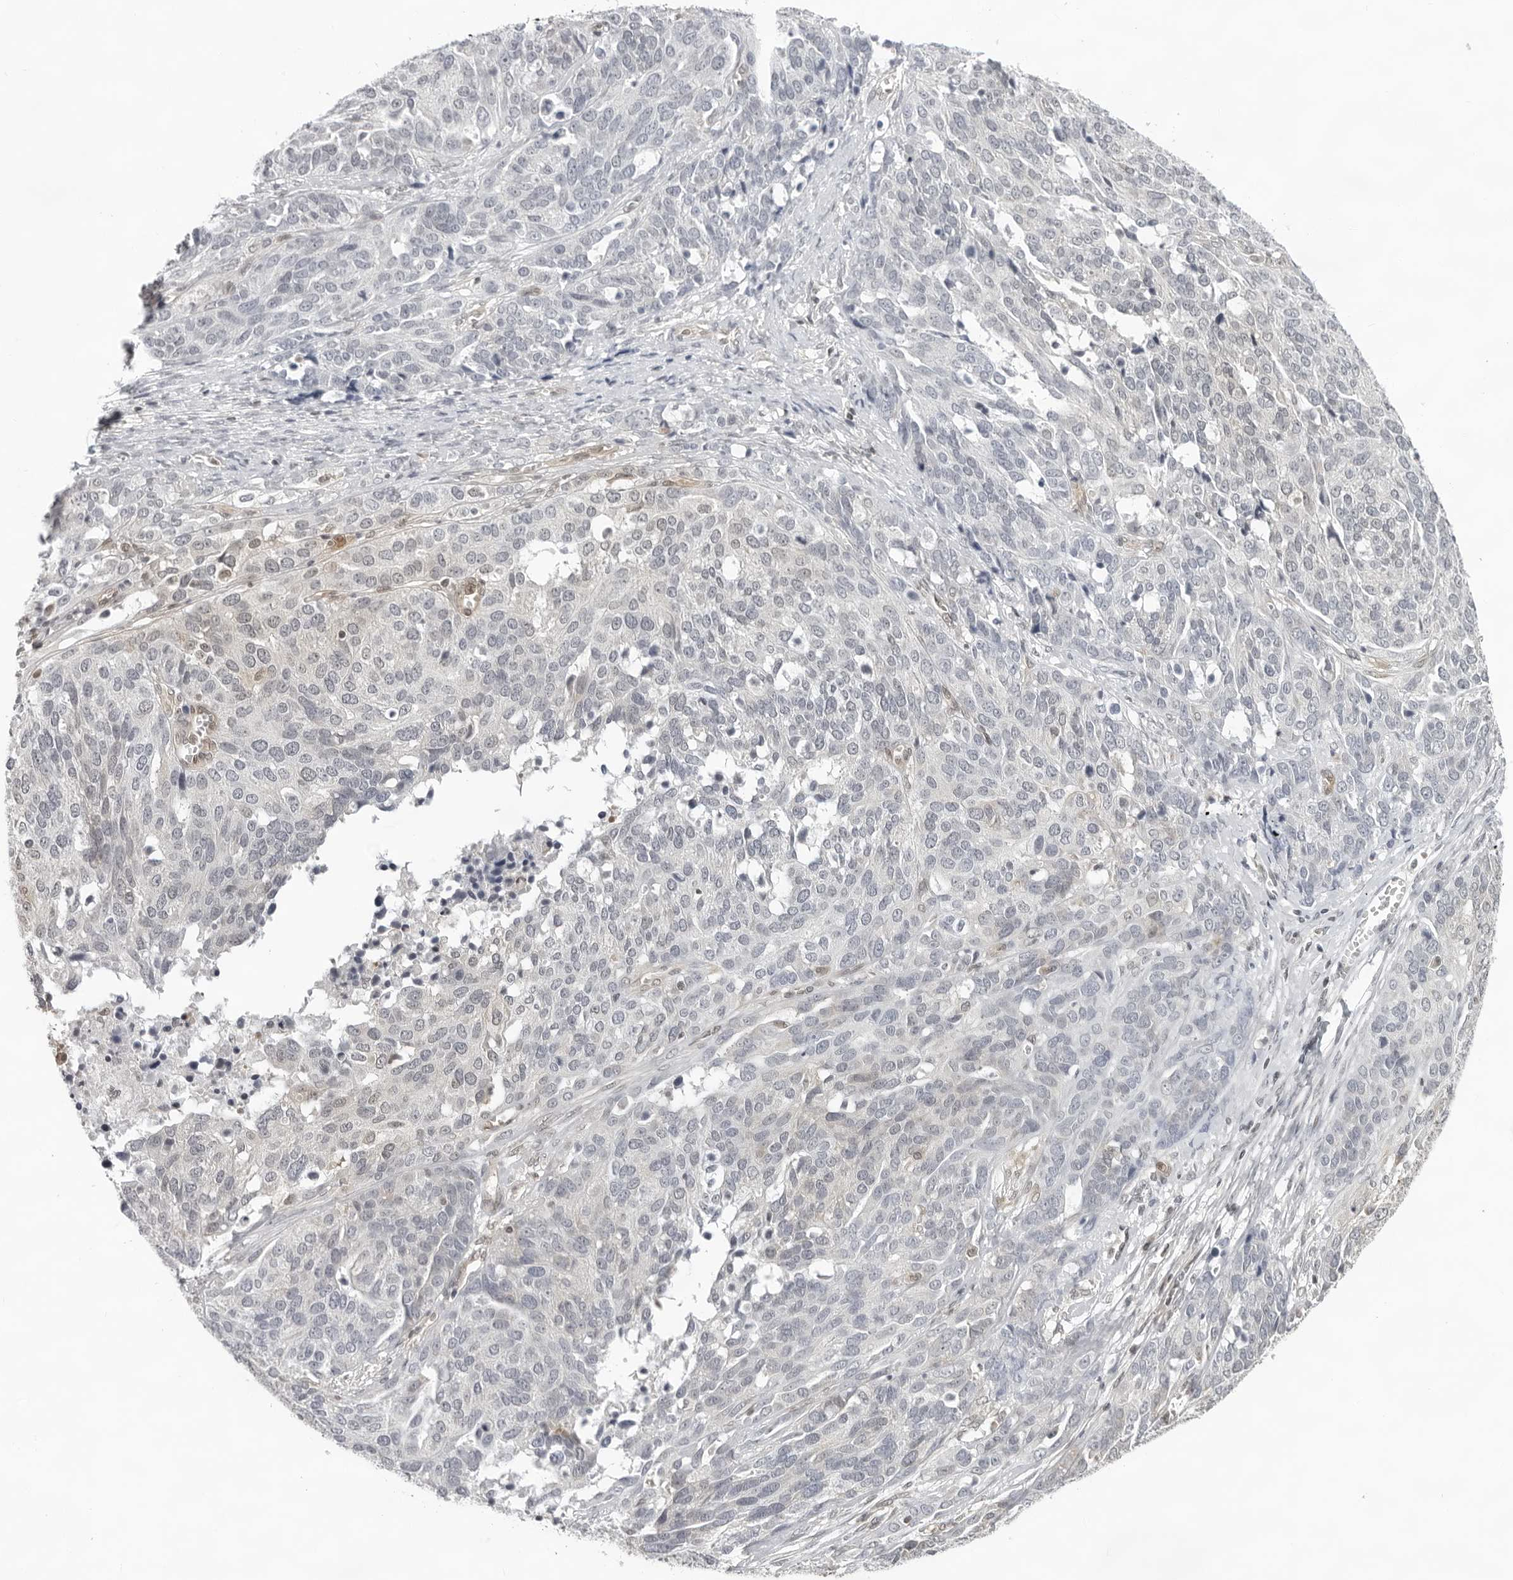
{"staining": {"intensity": "negative", "quantity": "none", "location": "none"}, "tissue": "ovarian cancer", "cell_type": "Tumor cells", "image_type": "cancer", "snomed": [{"axis": "morphology", "description": "Cystadenocarcinoma, serous, NOS"}, {"axis": "topography", "description": "Ovary"}], "caption": "DAB (3,3'-diaminobenzidine) immunohistochemical staining of ovarian cancer (serous cystadenocarcinoma) shows no significant expression in tumor cells.", "gene": "CASP7", "patient": {"sex": "female", "age": 44}}